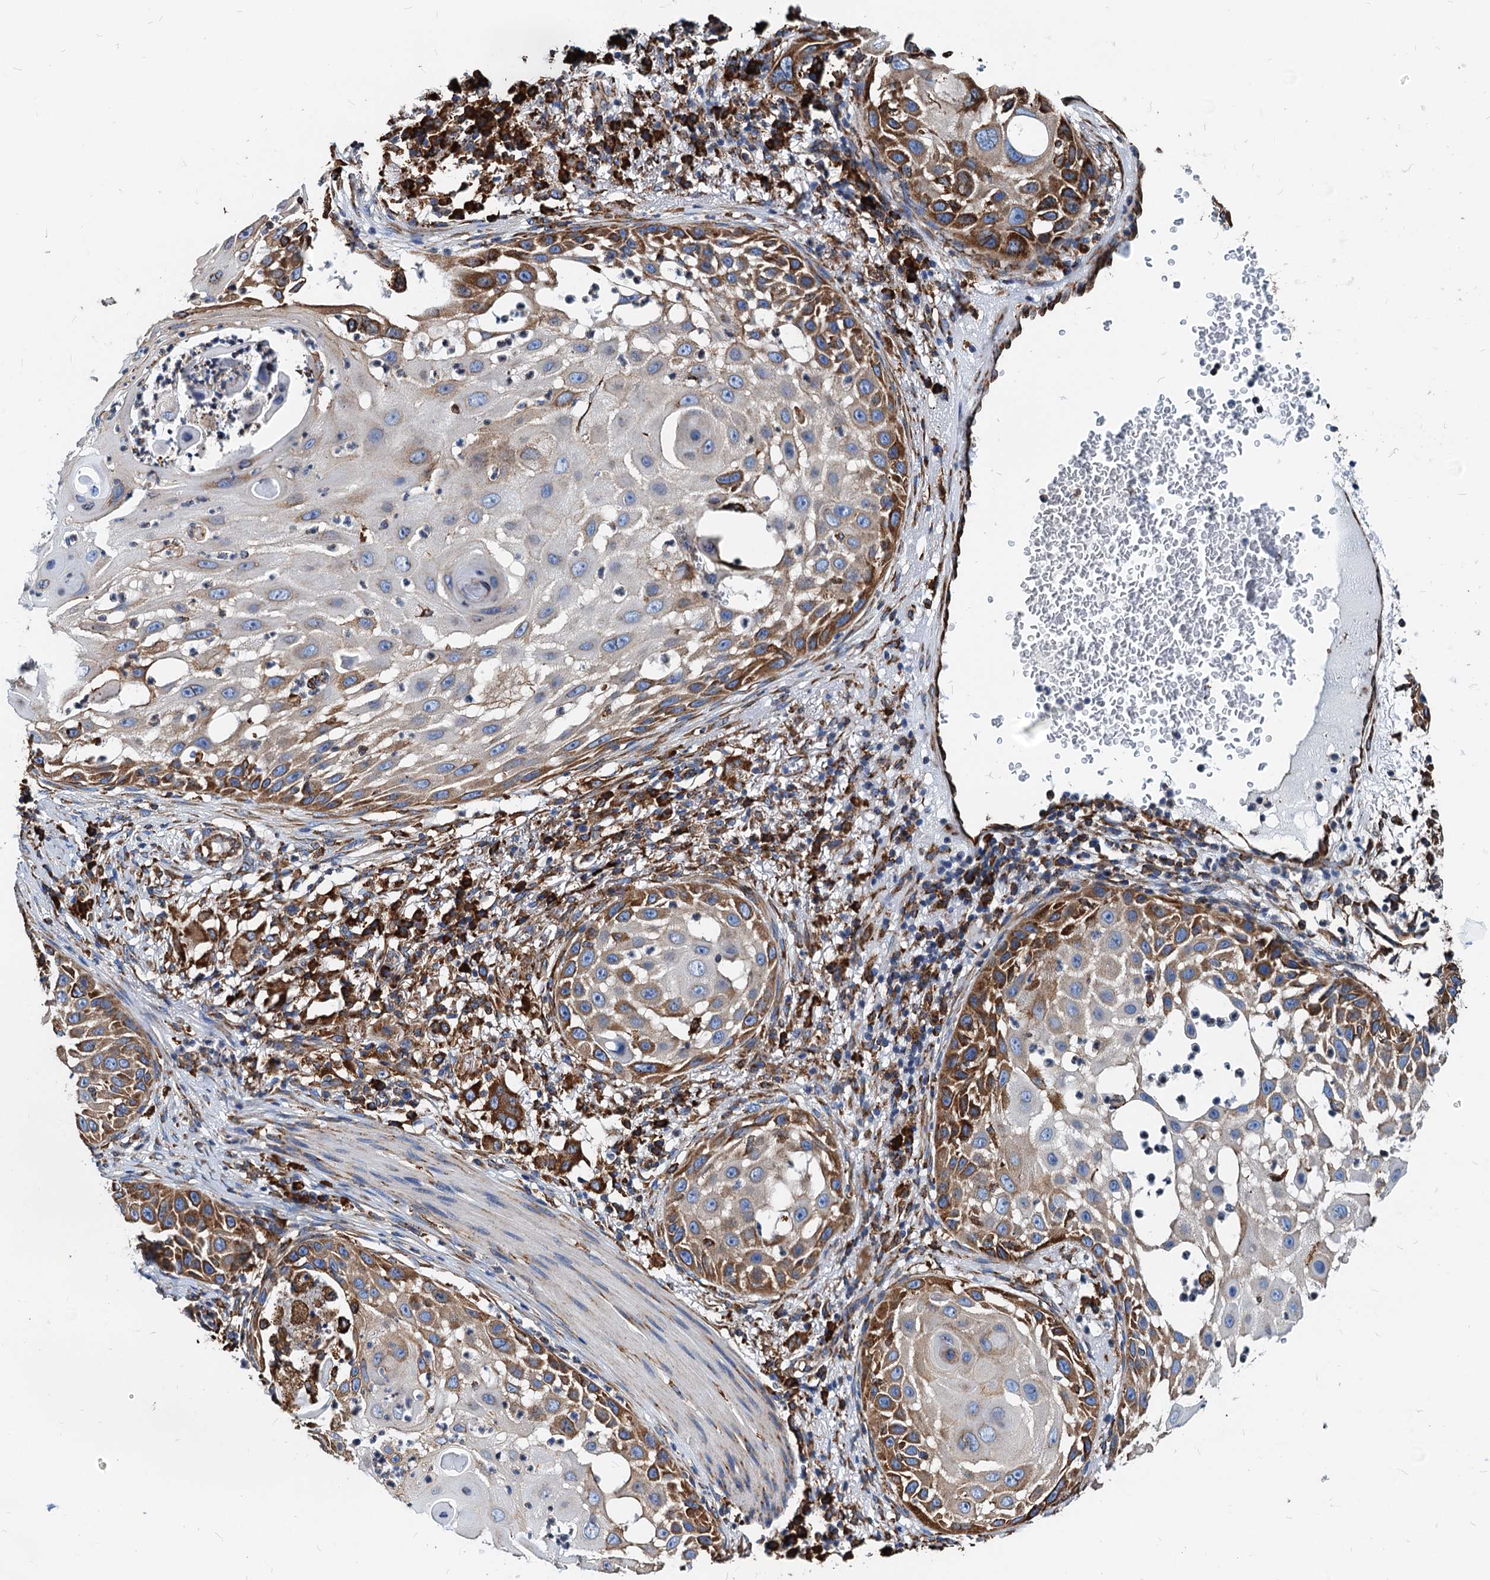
{"staining": {"intensity": "moderate", "quantity": "25%-75%", "location": "cytoplasmic/membranous"}, "tissue": "skin cancer", "cell_type": "Tumor cells", "image_type": "cancer", "snomed": [{"axis": "morphology", "description": "Squamous cell carcinoma, NOS"}, {"axis": "topography", "description": "Skin"}], "caption": "The micrograph exhibits immunohistochemical staining of skin cancer. There is moderate cytoplasmic/membranous positivity is seen in approximately 25%-75% of tumor cells.", "gene": "HSPA5", "patient": {"sex": "female", "age": 44}}